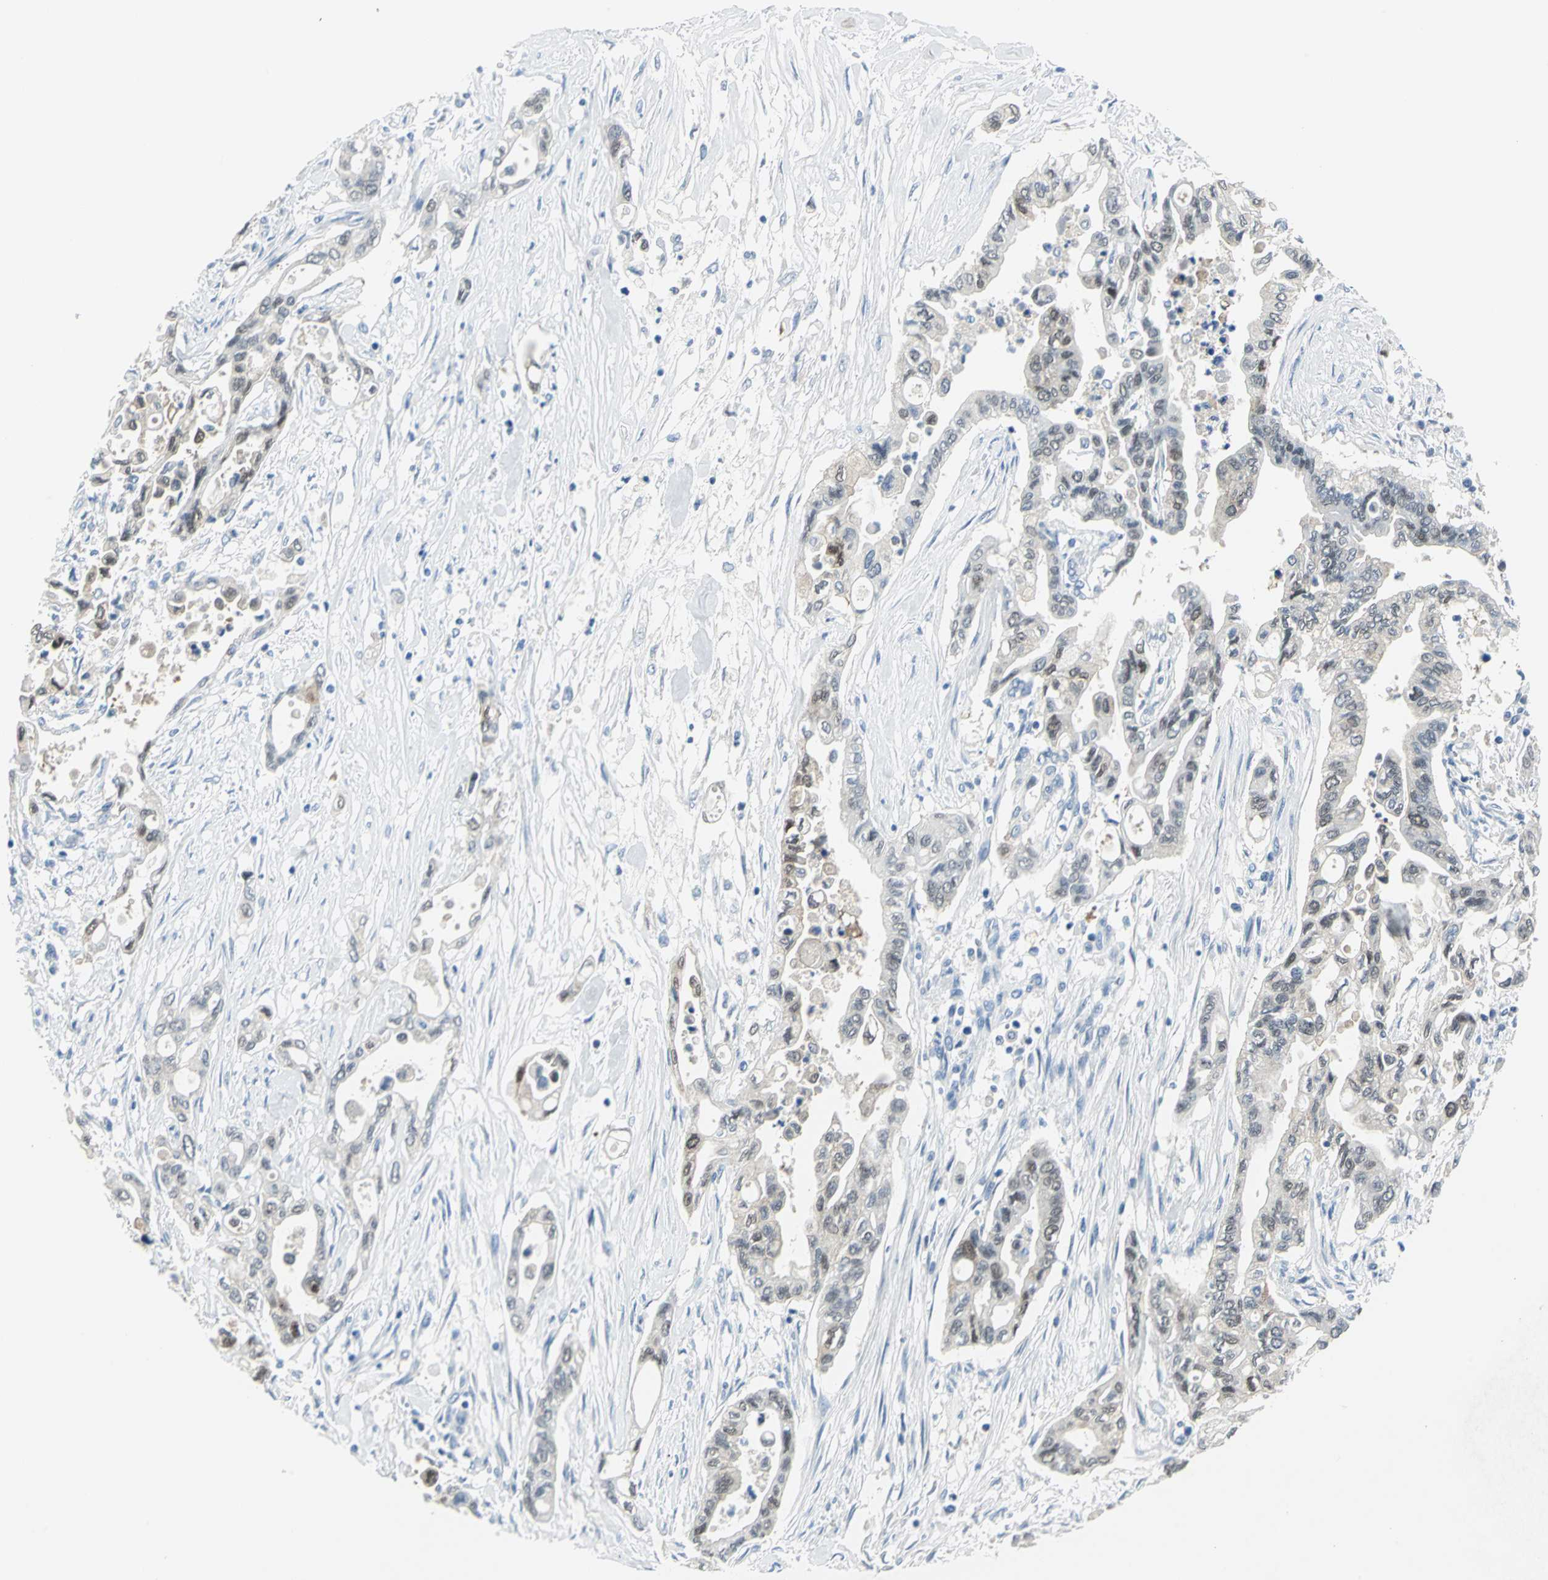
{"staining": {"intensity": "weak", "quantity": "<25%", "location": "cytoplasmic/membranous,nuclear"}, "tissue": "pancreatic cancer", "cell_type": "Tumor cells", "image_type": "cancer", "snomed": [{"axis": "morphology", "description": "Adenocarcinoma, NOS"}, {"axis": "topography", "description": "Pancreas"}], "caption": "DAB immunohistochemical staining of adenocarcinoma (pancreatic) reveals no significant staining in tumor cells. (IHC, brightfield microscopy, high magnification).", "gene": "SFN", "patient": {"sex": "female", "age": 57}}